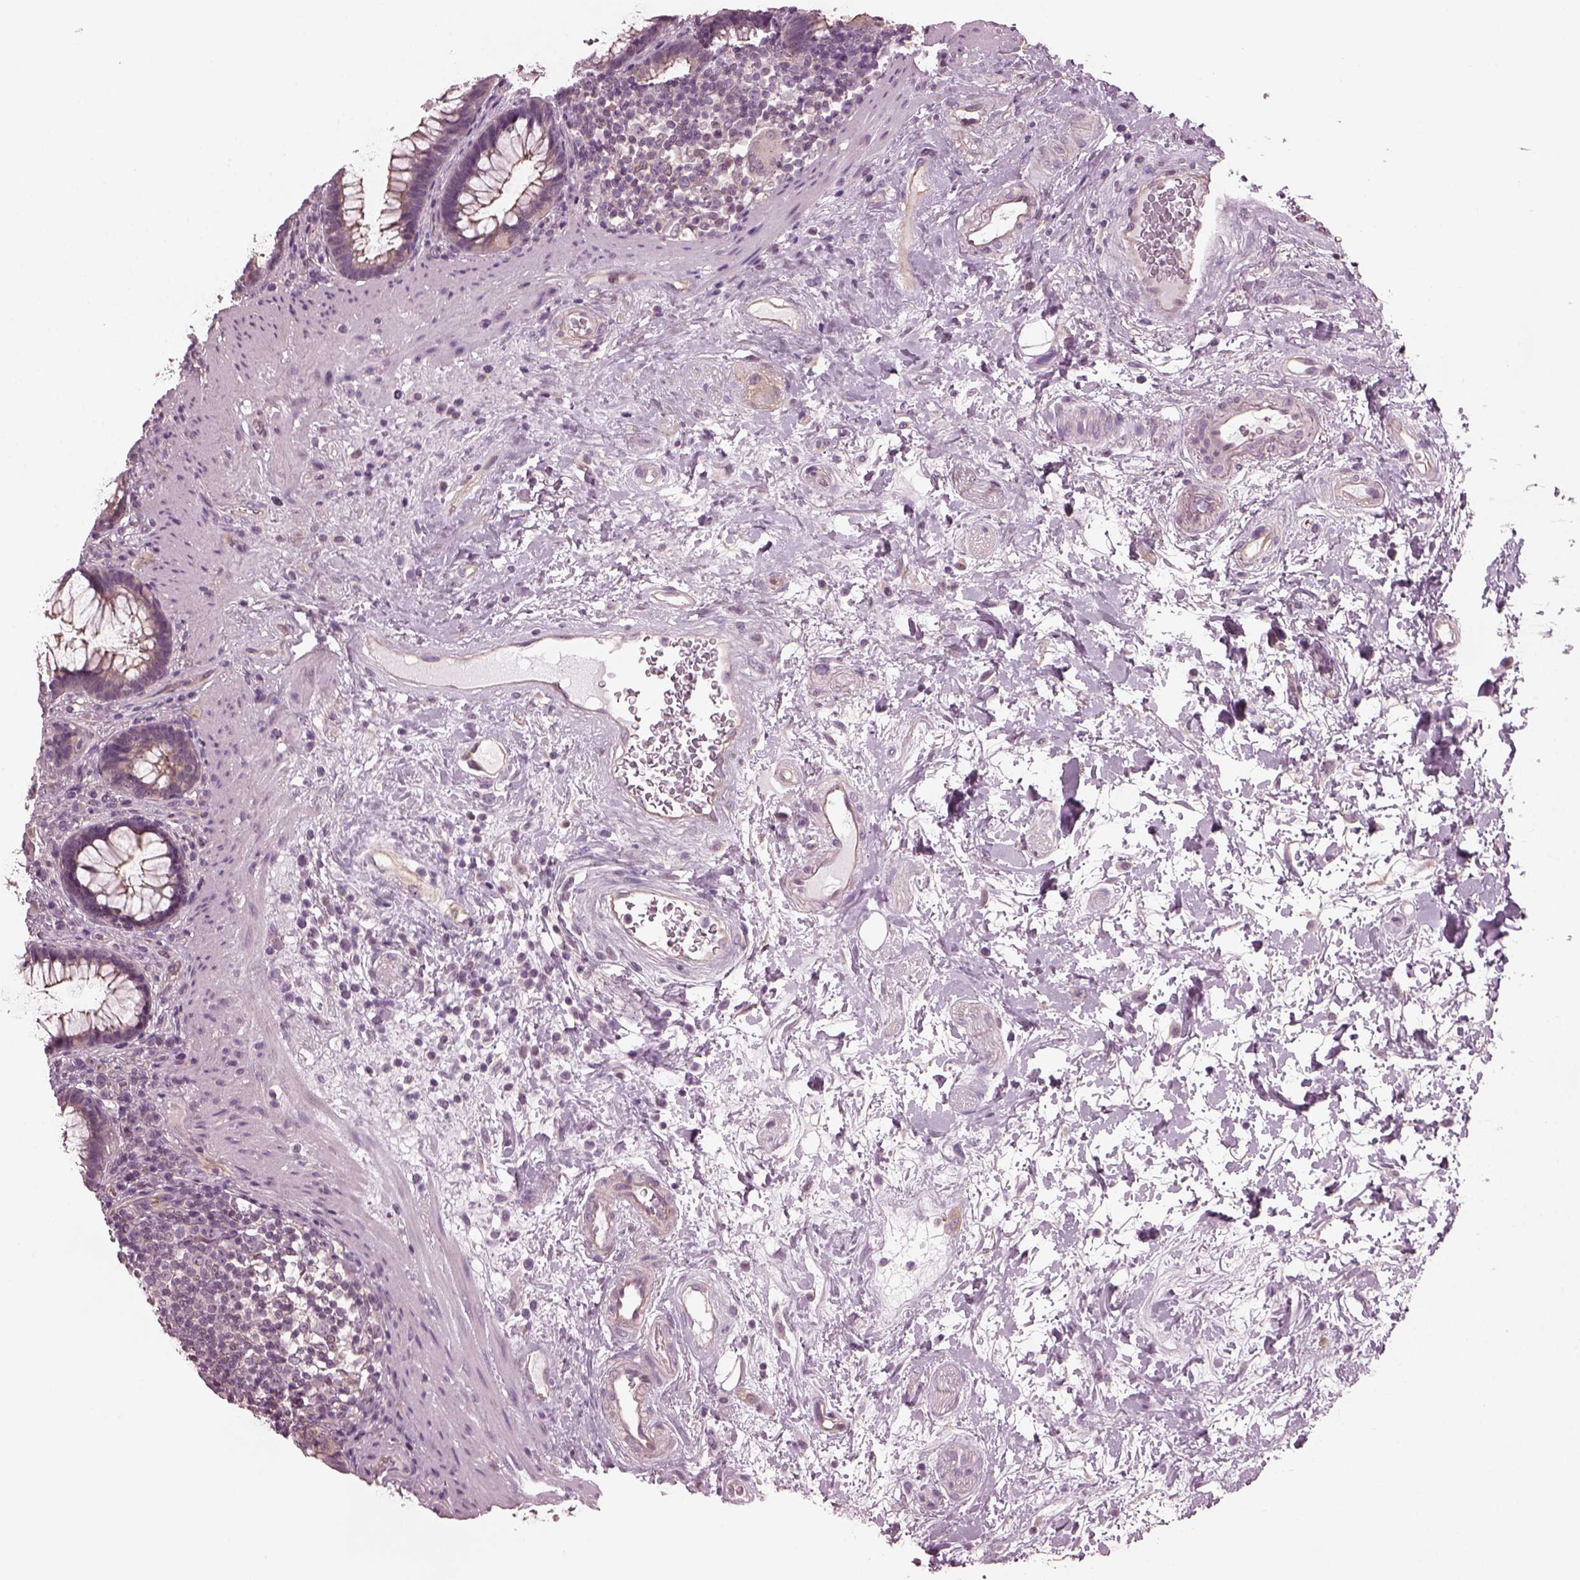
{"staining": {"intensity": "moderate", "quantity": "<25%", "location": "cytoplasmic/membranous"}, "tissue": "rectum", "cell_type": "Glandular cells", "image_type": "normal", "snomed": [{"axis": "morphology", "description": "Normal tissue, NOS"}, {"axis": "topography", "description": "Rectum"}], "caption": "A histopathology image of rectum stained for a protein exhibits moderate cytoplasmic/membranous brown staining in glandular cells.", "gene": "ODAD1", "patient": {"sex": "male", "age": 72}}